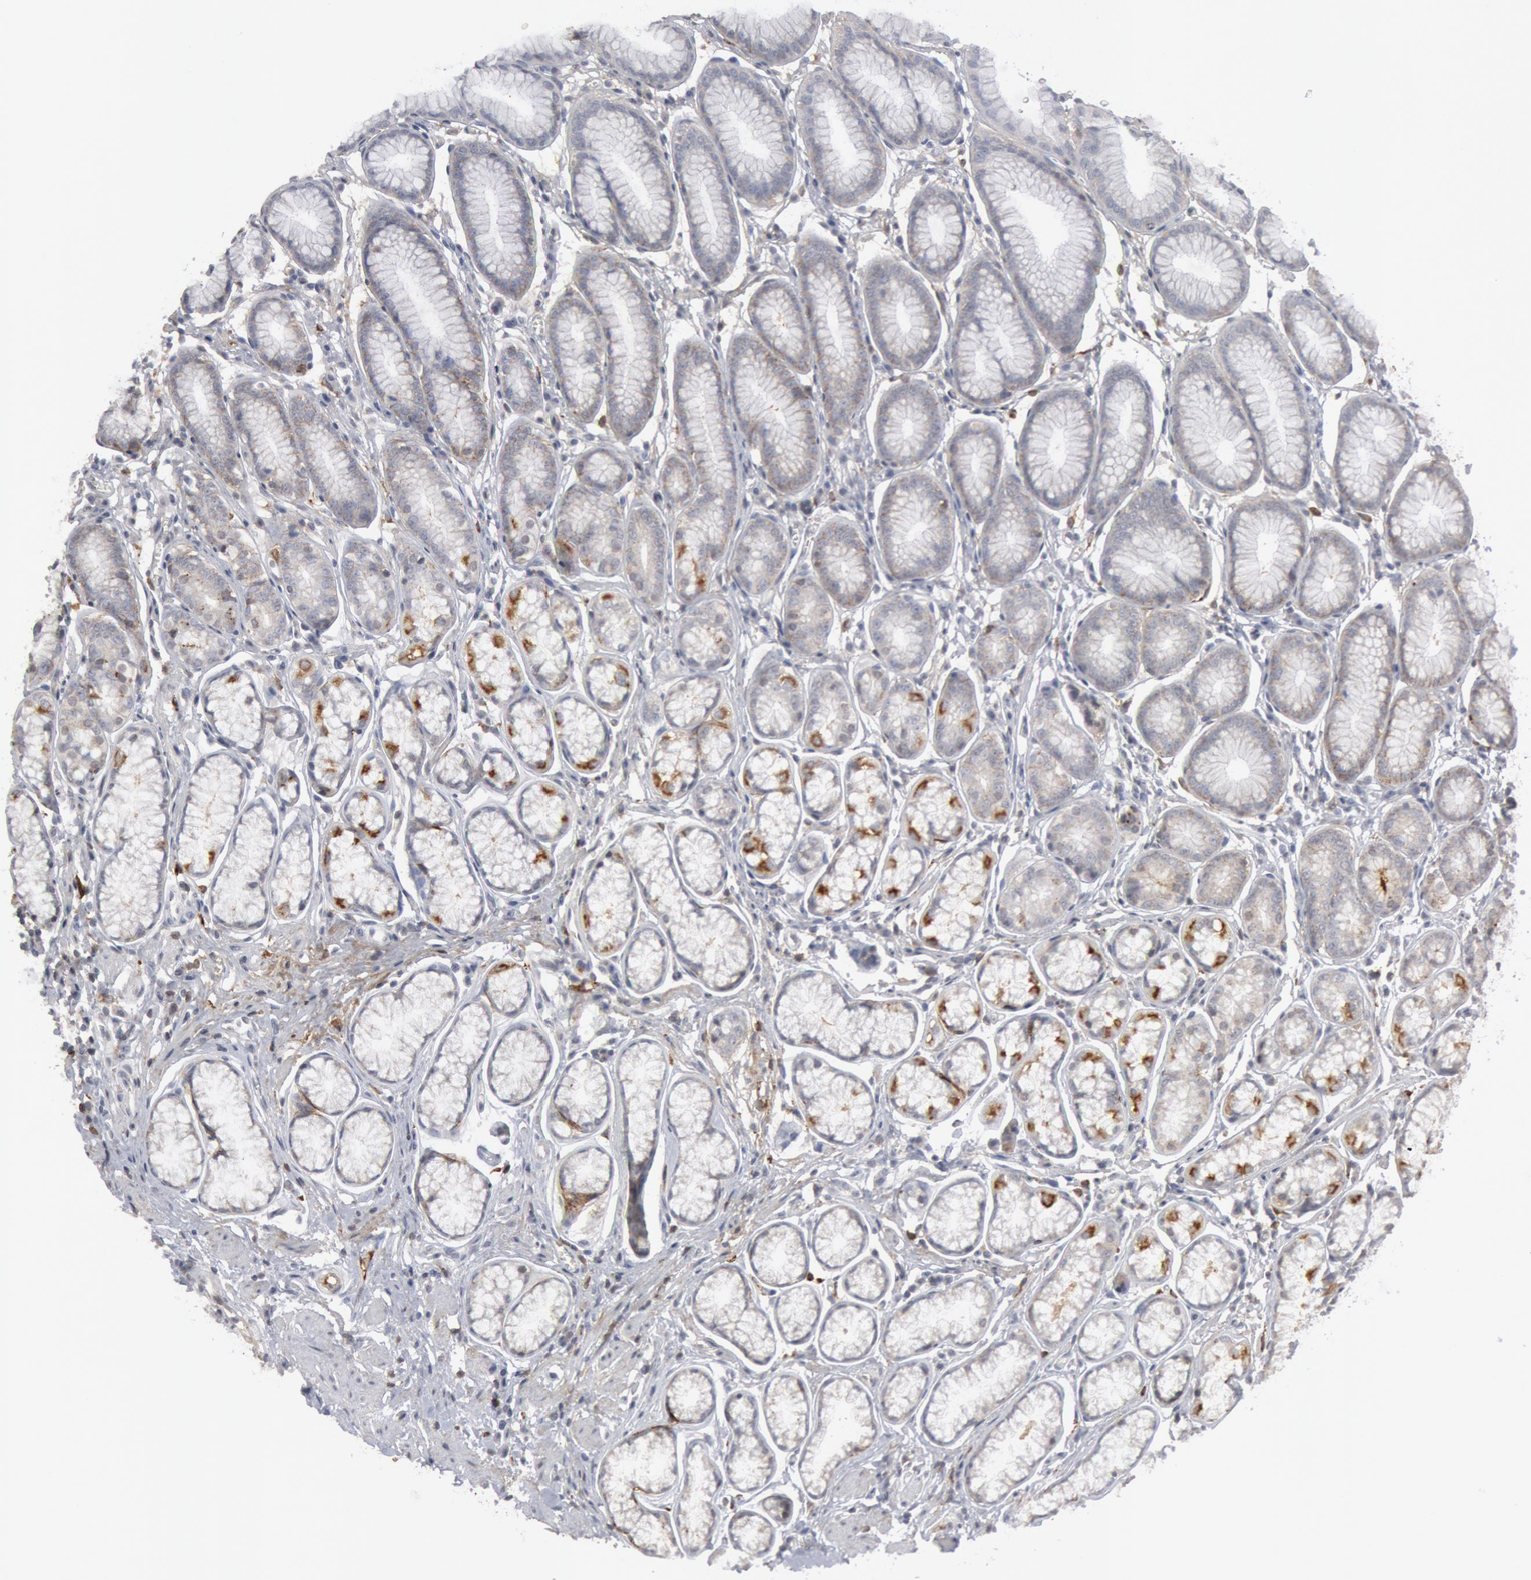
{"staining": {"intensity": "weak", "quantity": ">75%", "location": "cytoplasmic/membranous"}, "tissue": "stomach", "cell_type": "Glandular cells", "image_type": "normal", "snomed": [{"axis": "morphology", "description": "Normal tissue, NOS"}, {"axis": "topography", "description": "Stomach"}], "caption": "Protein staining displays weak cytoplasmic/membranous staining in approximately >75% of glandular cells in benign stomach. (DAB (3,3'-diaminobenzidine) IHC with brightfield microscopy, high magnification).", "gene": "C1QC", "patient": {"sex": "male", "age": 42}}